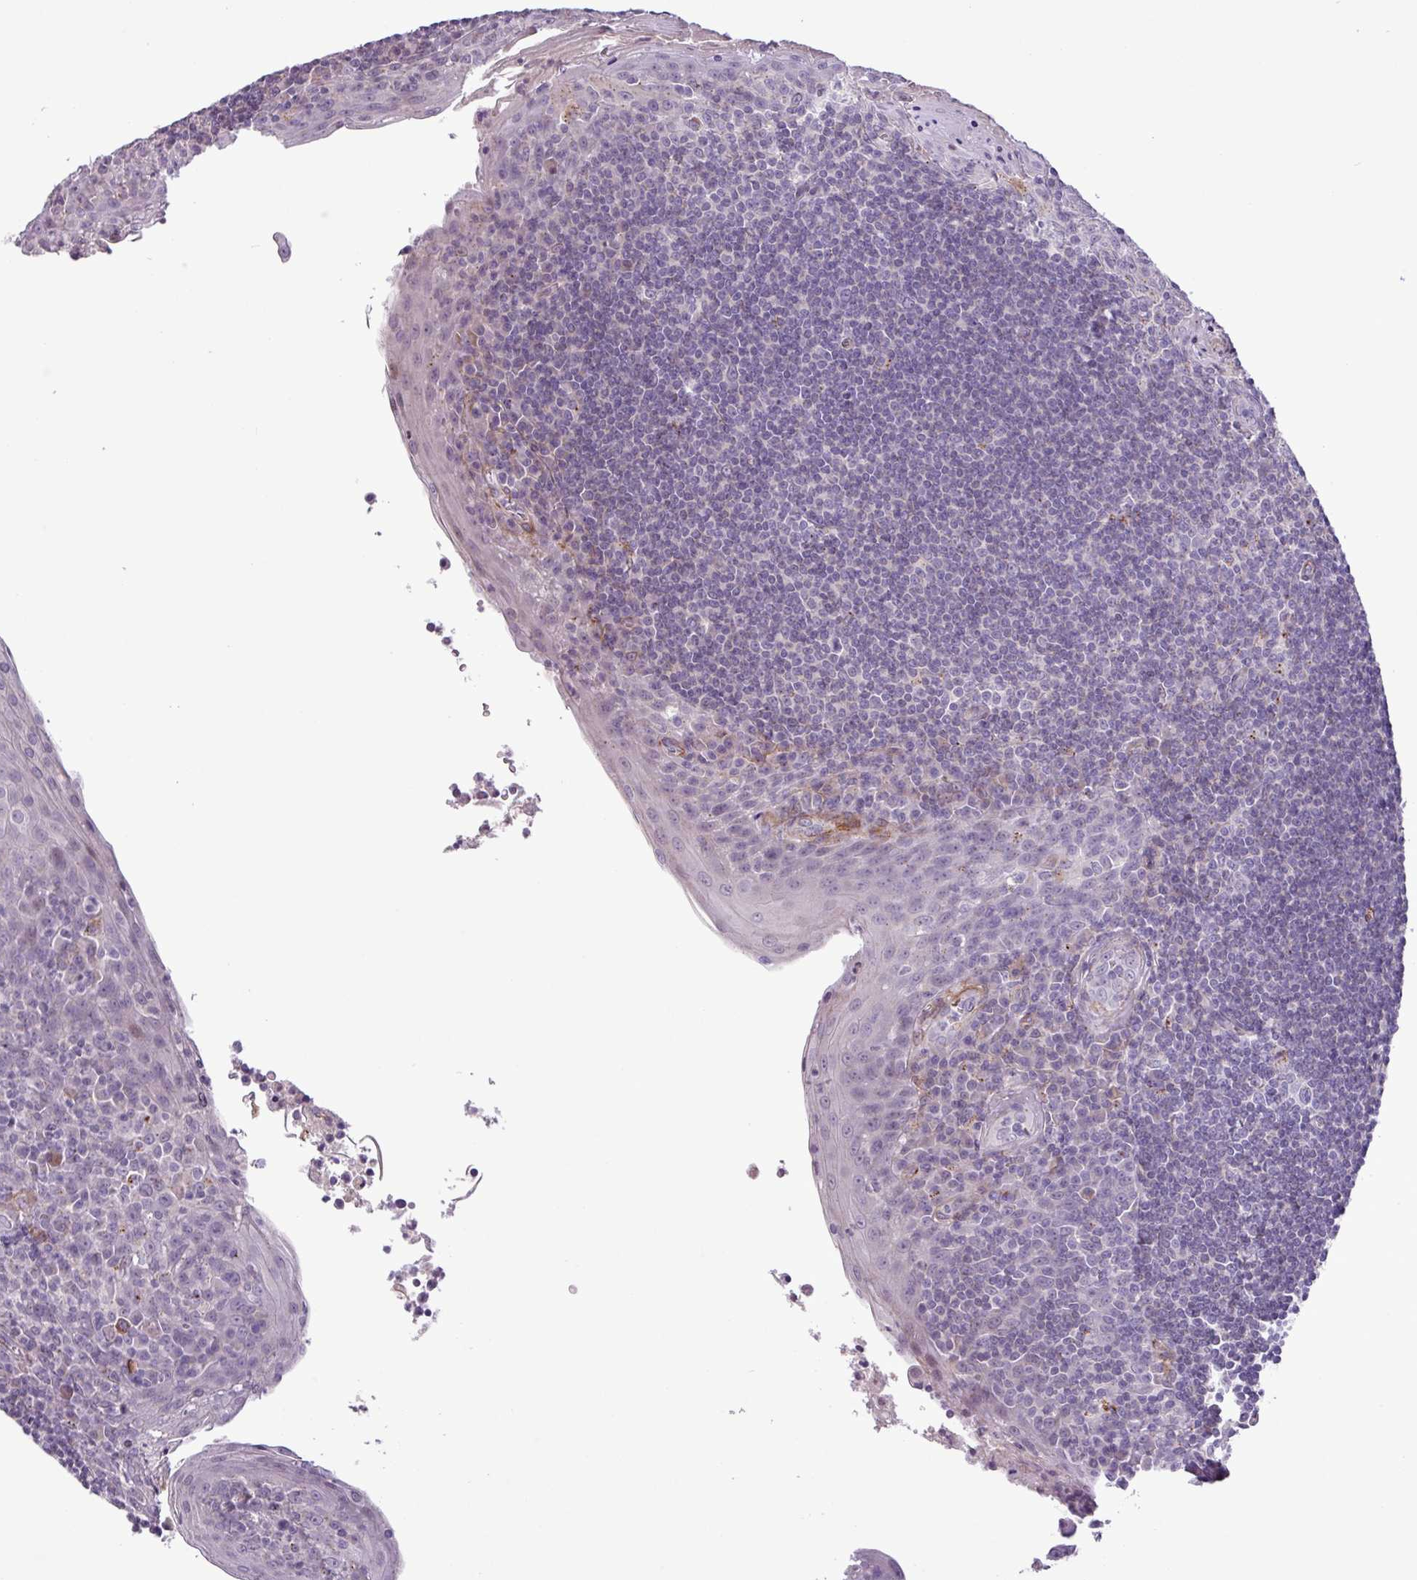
{"staining": {"intensity": "negative", "quantity": "none", "location": "none"}, "tissue": "tonsil", "cell_type": "Germinal center cells", "image_type": "normal", "snomed": [{"axis": "morphology", "description": "Normal tissue, NOS"}, {"axis": "topography", "description": "Tonsil"}], "caption": "Germinal center cells are negative for protein expression in normal human tonsil. (Immunohistochemistry, brightfield microscopy, high magnification).", "gene": "CD248", "patient": {"sex": "male", "age": 27}}